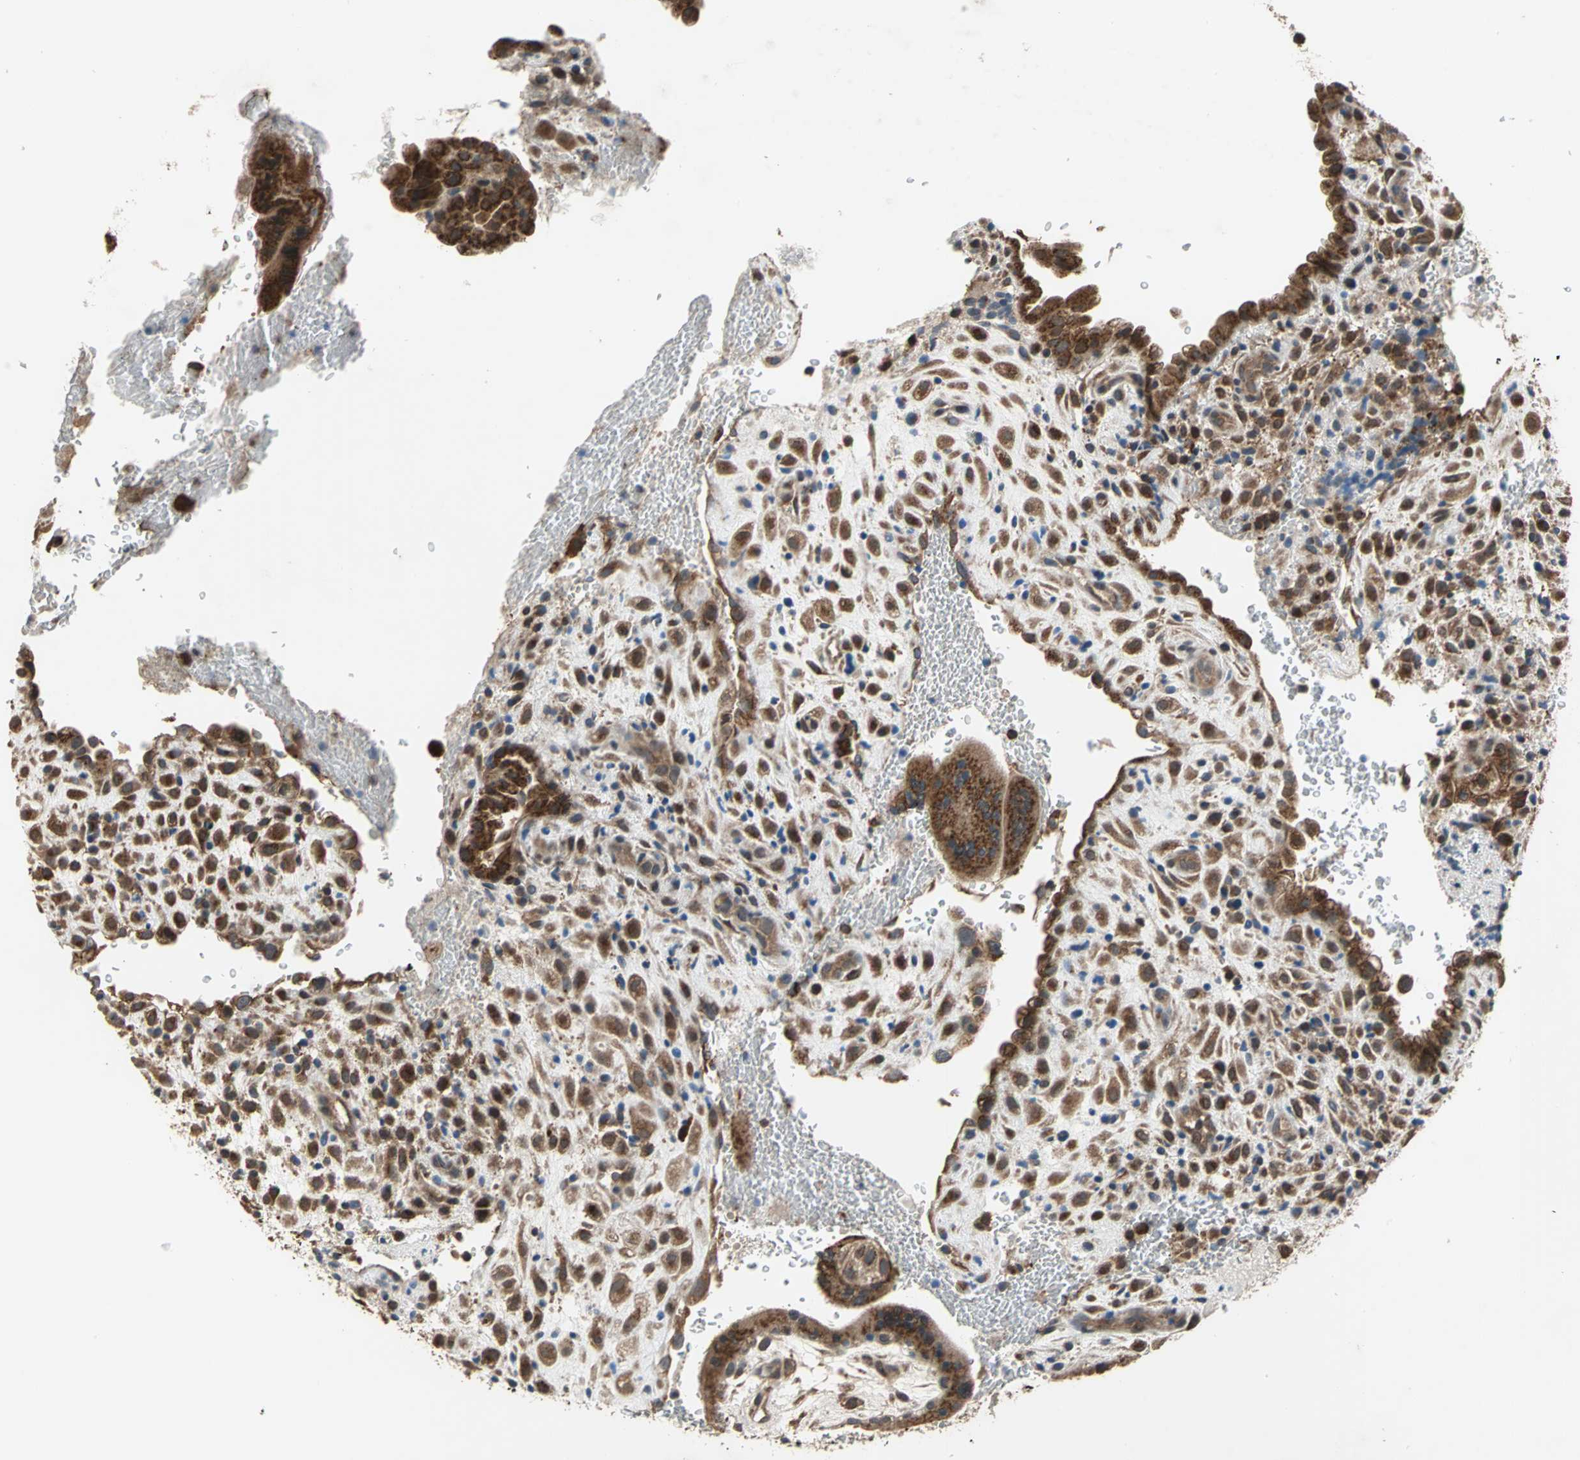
{"staining": {"intensity": "strong", "quantity": ">75%", "location": "cytoplasmic/membranous"}, "tissue": "placenta", "cell_type": "Decidual cells", "image_type": "normal", "snomed": [{"axis": "morphology", "description": "Normal tissue, NOS"}, {"axis": "topography", "description": "Placenta"}], "caption": "DAB immunohistochemical staining of normal placenta demonstrates strong cytoplasmic/membranous protein expression in approximately >75% of decidual cells.", "gene": "NFKBIE", "patient": {"sex": "female", "age": 35}}